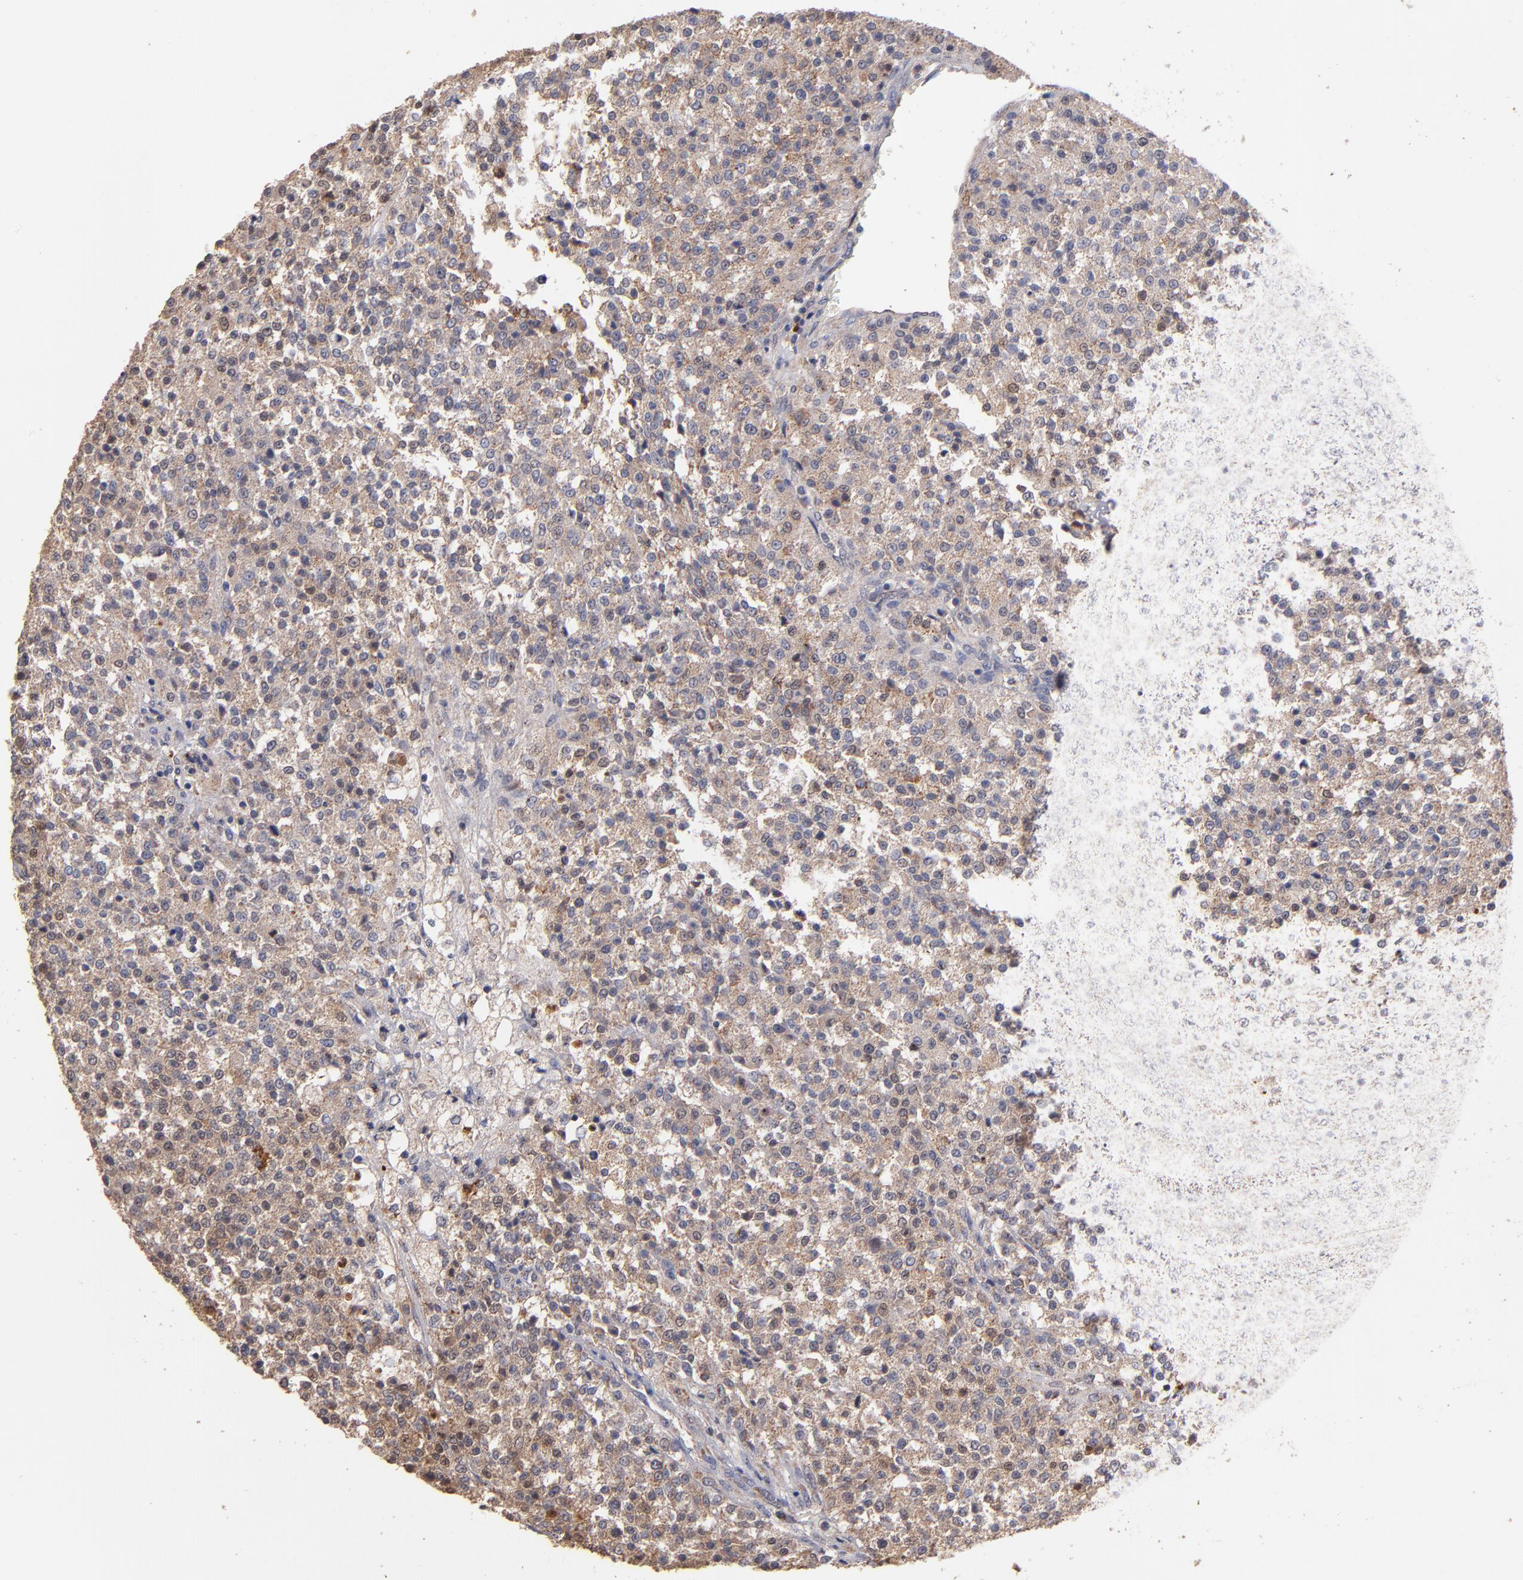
{"staining": {"intensity": "weak", "quantity": ">75%", "location": "cytoplasmic/membranous"}, "tissue": "testis cancer", "cell_type": "Tumor cells", "image_type": "cancer", "snomed": [{"axis": "morphology", "description": "Seminoma, NOS"}, {"axis": "topography", "description": "Testis"}], "caption": "There is low levels of weak cytoplasmic/membranous staining in tumor cells of testis seminoma, as demonstrated by immunohistochemical staining (brown color).", "gene": "DIABLO", "patient": {"sex": "male", "age": 59}}